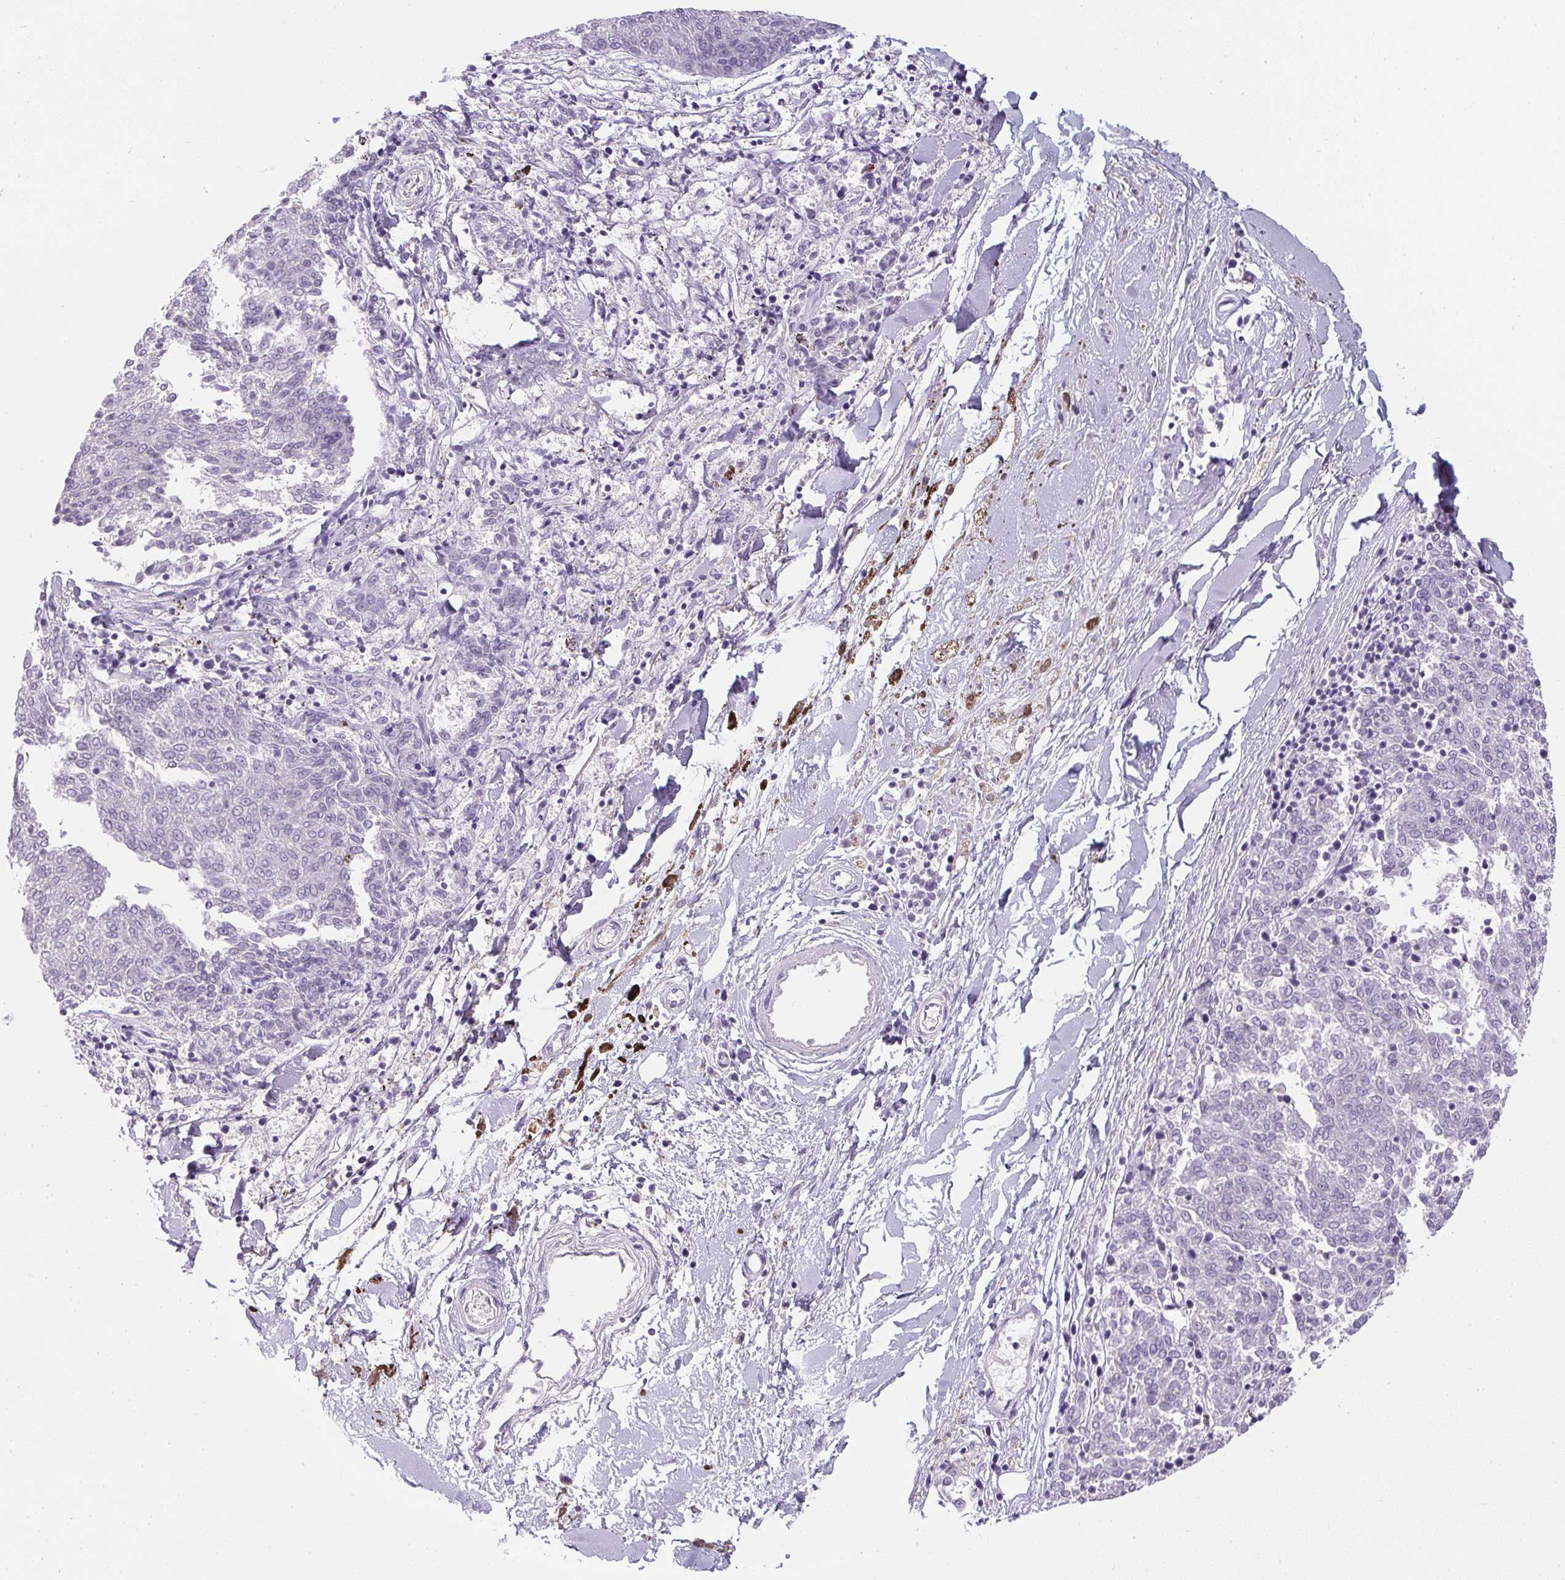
{"staining": {"intensity": "negative", "quantity": "none", "location": "none"}, "tissue": "melanoma", "cell_type": "Tumor cells", "image_type": "cancer", "snomed": [{"axis": "morphology", "description": "Malignant melanoma, NOS"}, {"axis": "topography", "description": "Skin"}], "caption": "A photomicrograph of malignant melanoma stained for a protein reveals no brown staining in tumor cells.", "gene": "DNAJC5G", "patient": {"sex": "female", "age": 72}}